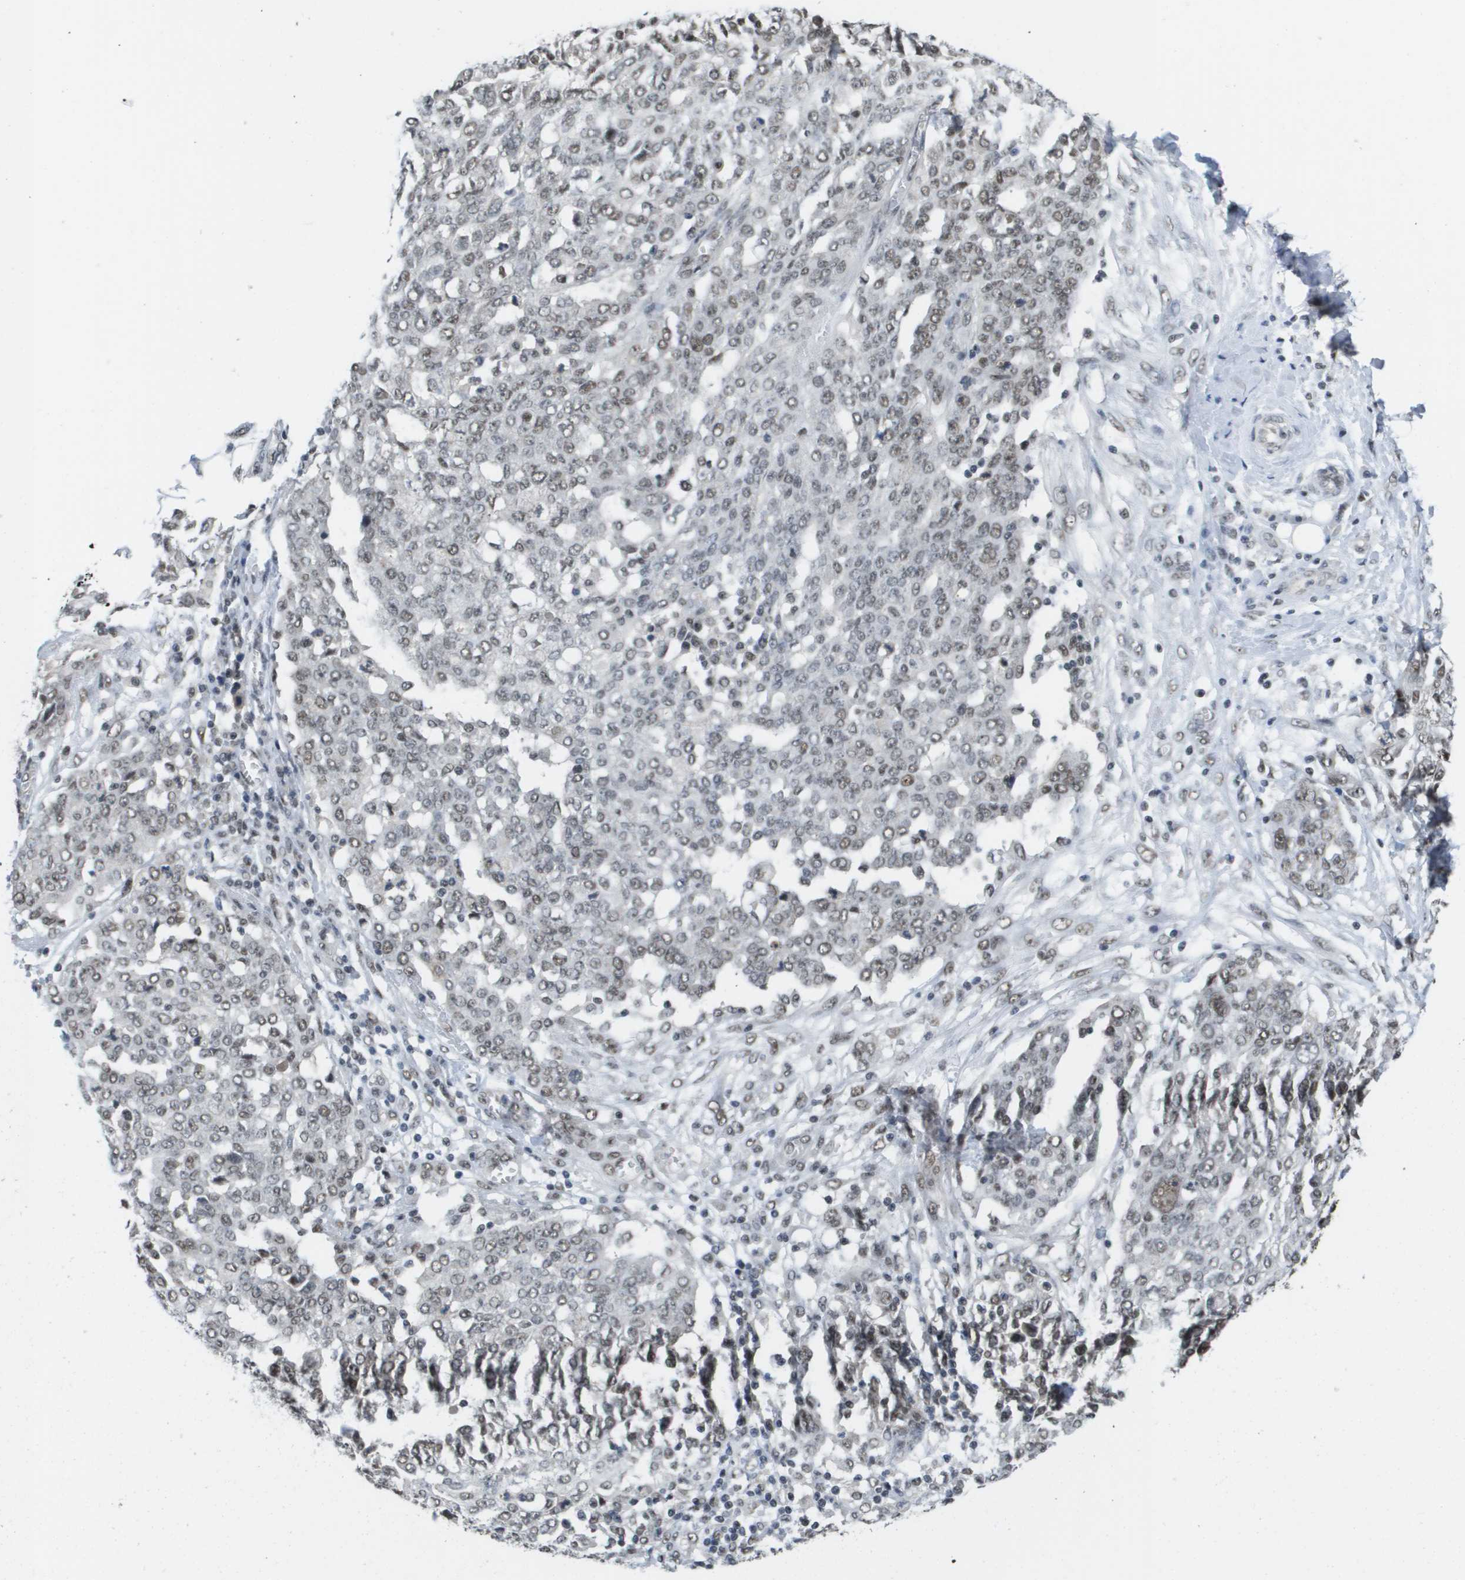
{"staining": {"intensity": "weak", "quantity": "25%-75%", "location": "nuclear"}, "tissue": "ovarian cancer", "cell_type": "Tumor cells", "image_type": "cancer", "snomed": [{"axis": "morphology", "description": "Cystadenocarcinoma, serous, NOS"}, {"axis": "topography", "description": "Soft tissue"}, {"axis": "topography", "description": "Ovary"}], "caption": "Ovarian serous cystadenocarcinoma stained with a brown dye displays weak nuclear positive positivity in approximately 25%-75% of tumor cells.", "gene": "ISY1", "patient": {"sex": "female", "age": 57}}